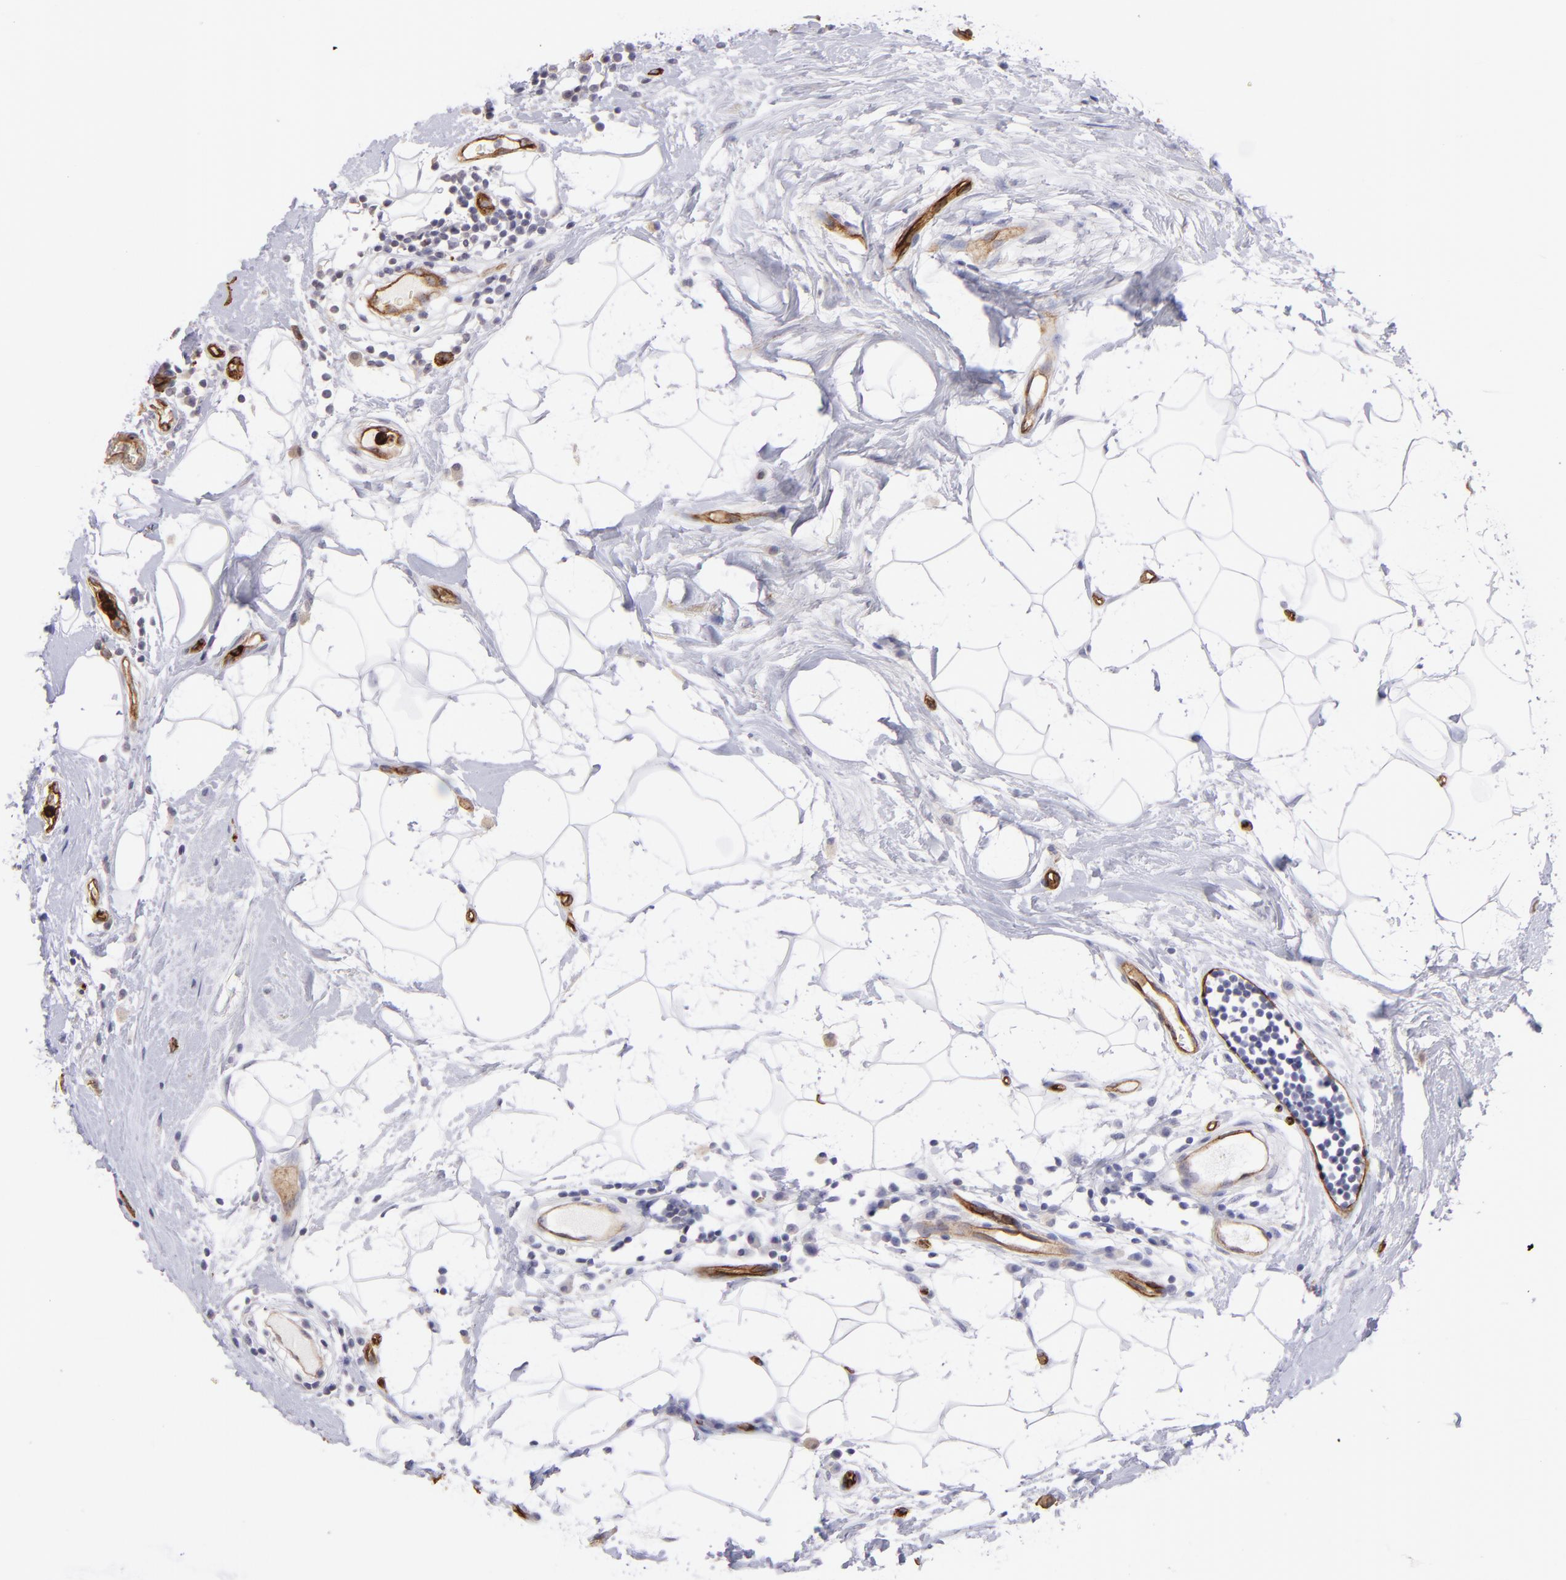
{"staining": {"intensity": "negative", "quantity": "none", "location": "none"}, "tissue": "breast cancer", "cell_type": "Tumor cells", "image_type": "cancer", "snomed": [{"axis": "morphology", "description": "Duct carcinoma"}, {"axis": "topography", "description": "Breast"}], "caption": "IHC of human breast cancer demonstrates no positivity in tumor cells.", "gene": "DYSF", "patient": {"sex": "female", "age": 40}}